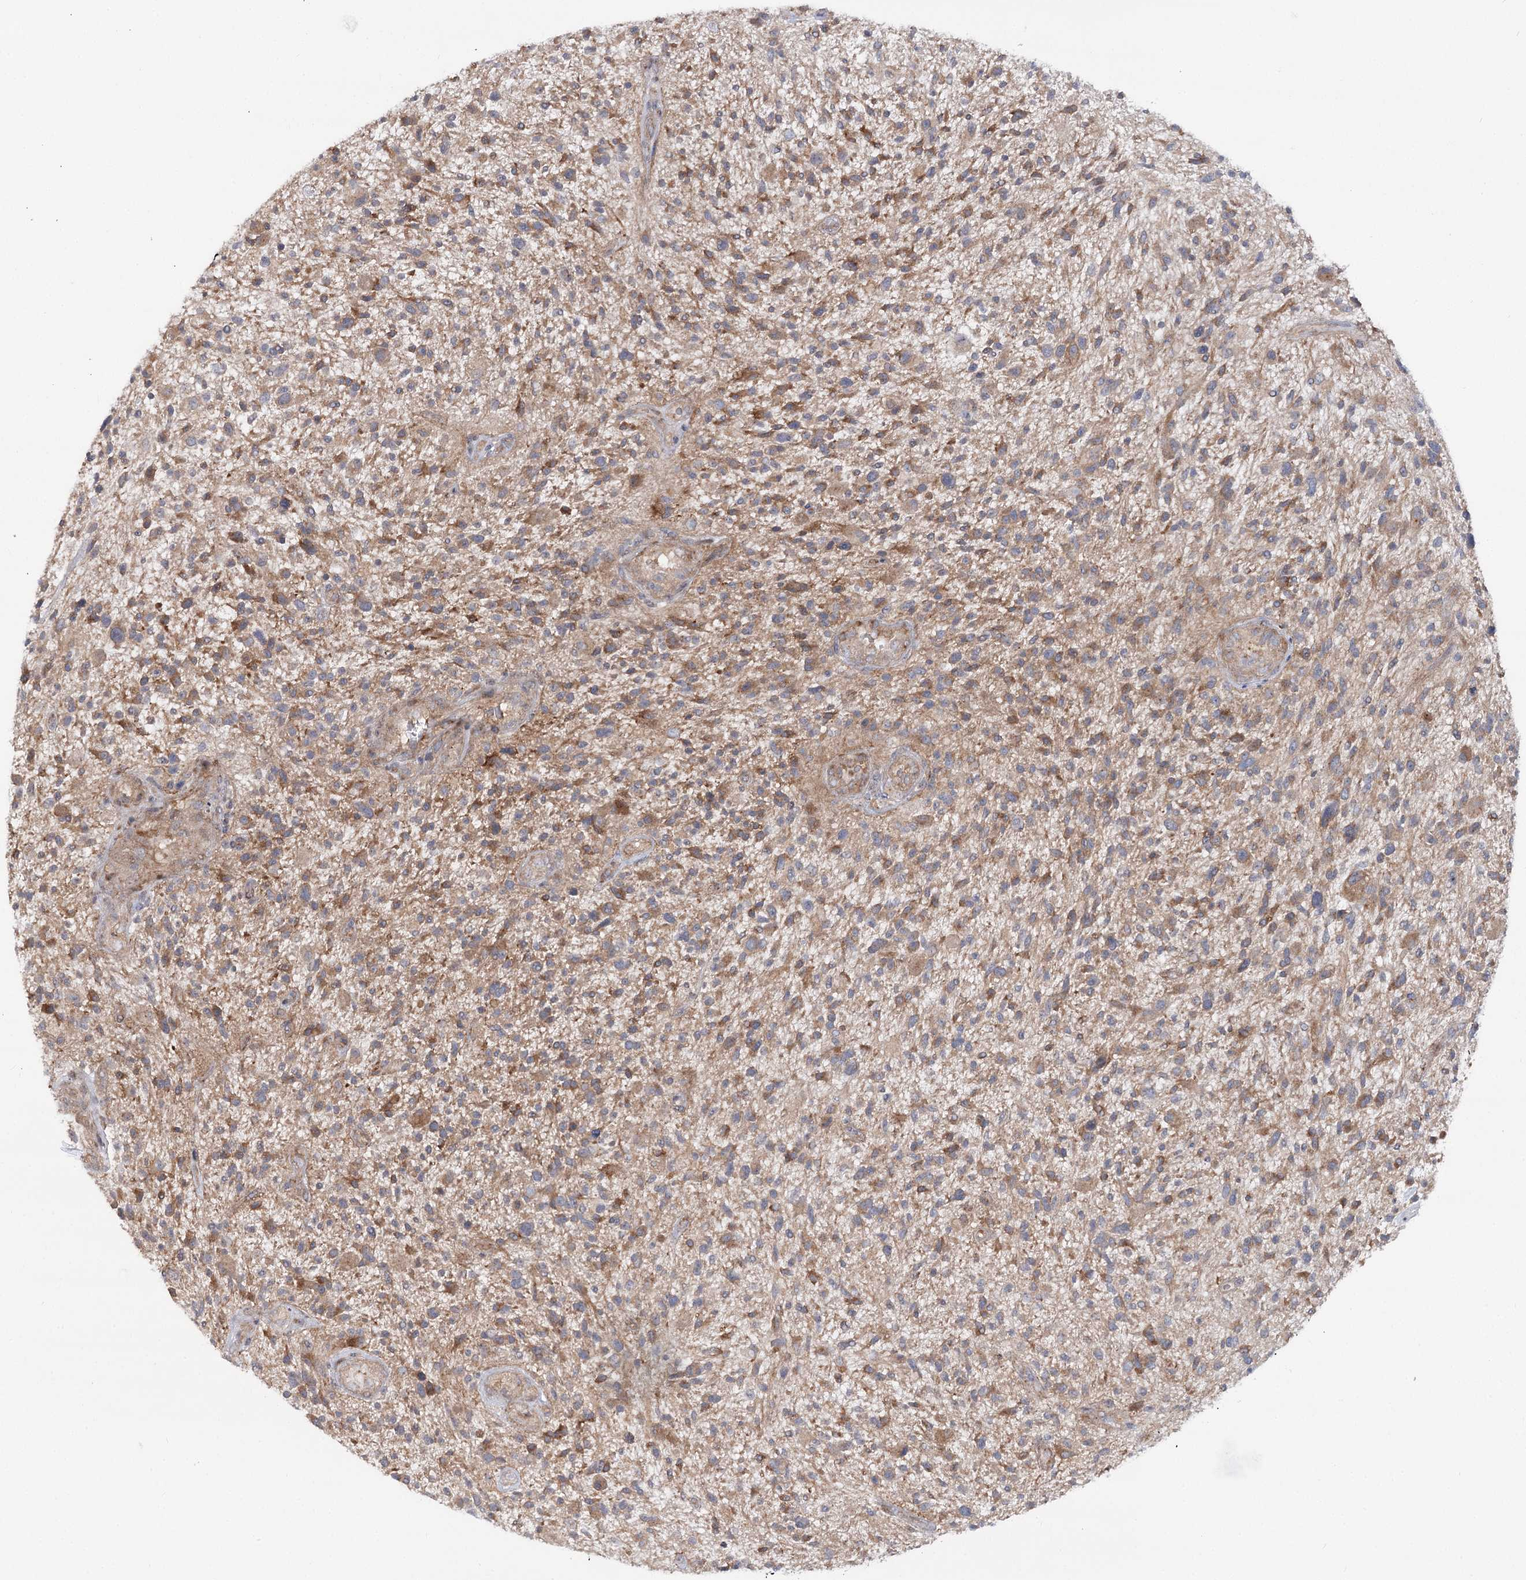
{"staining": {"intensity": "moderate", "quantity": ">75%", "location": "cytoplasmic/membranous"}, "tissue": "glioma", "cell_type": "Tumor cells", "image_type": "cancer", "snomed": [{"axis": "morphology", "description": "Glioma, malignant, High grade"}, {"axis": "topography", "description": "Brain"}], "caption": "Moderate cytoplasmic/membranous expression is present in approximately >75% of tumor cells in glioma.", "gene": "SCN11A", "patient": {"sex": "male", "age": 47}}